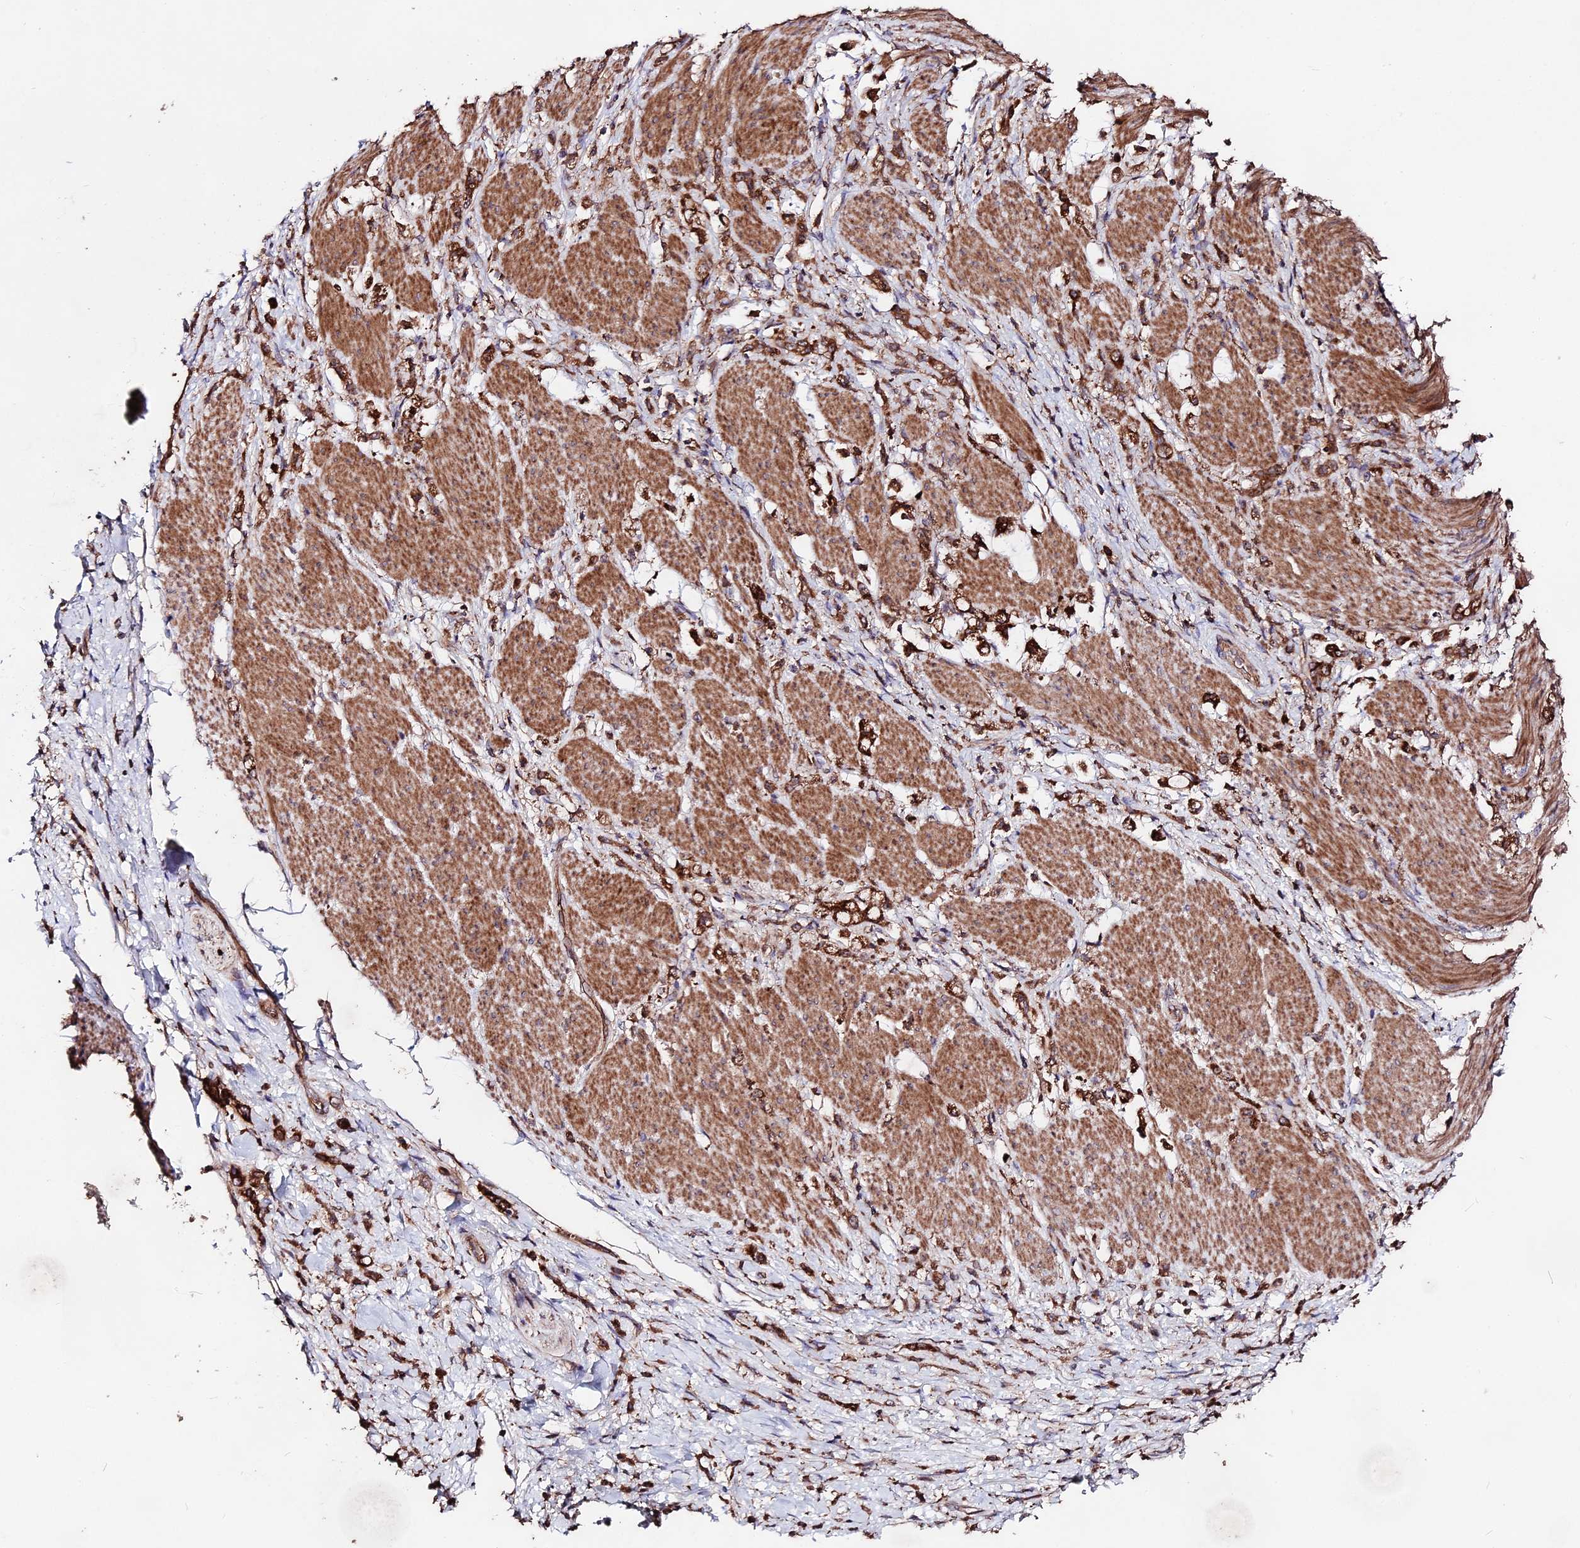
{"staining": {"intensity": "strong", "quantity": ">75%", "location": "cytoplasmic/membranous"}, "tissue": "stomach cancer", "cell_type": "Tumor cells", "image_type": "cancer", "snomed": [{"axis": "morphology", "description": "Adenocarcinoma, NOS"}, {"axis": "topography", "description": "Stomach"}], "caption": "Protein positivity by immunohistochemistry (IHC) displays strong cytoplasmic/membranous positivity in approximately >75% of tumor cells in stomach cancer. (DAB IHC with brightfield microscopy, high magnification).", "gene": "NUDT8", "patient": {"sex": "female", "age": 60}}